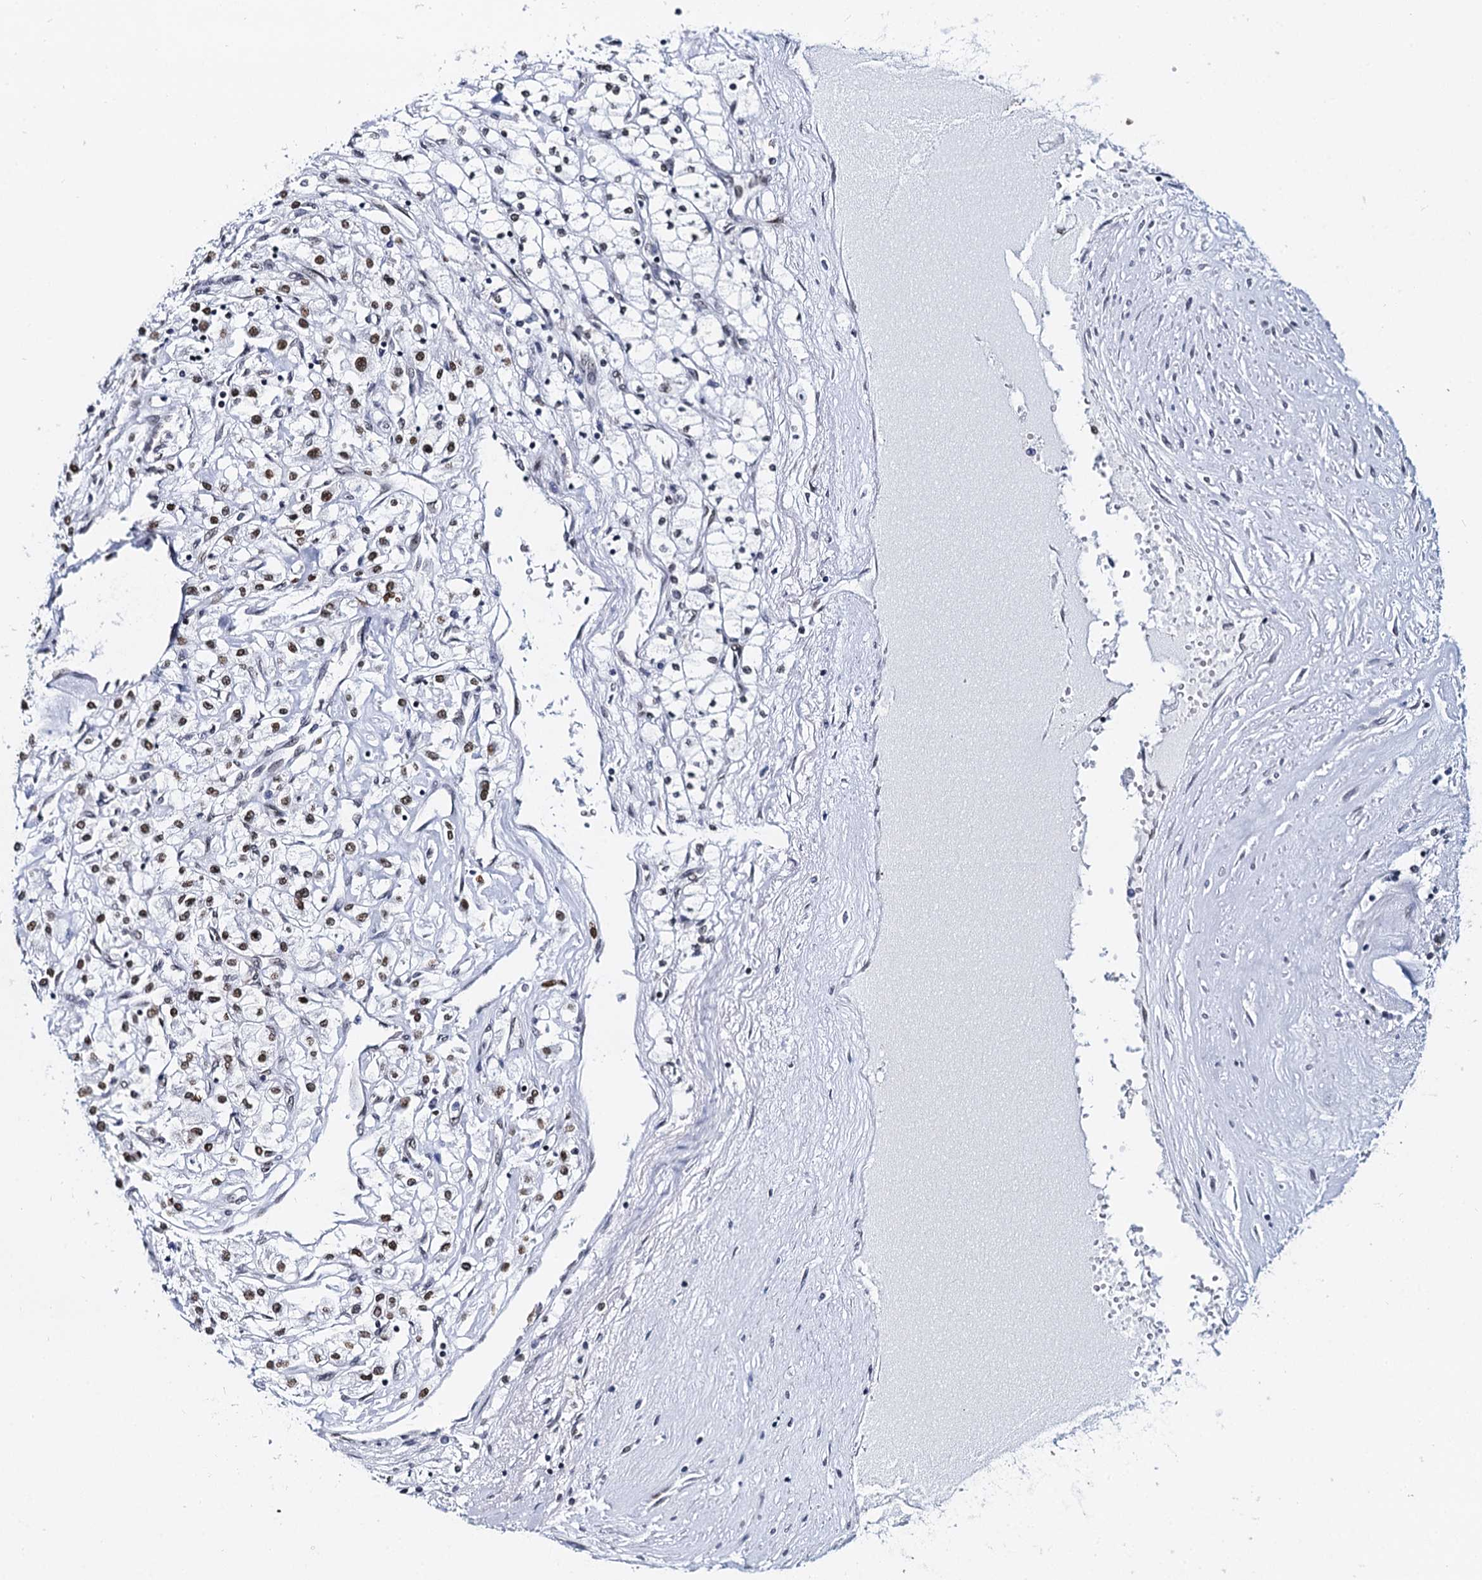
{"staining": {"intensity": "moderate", "quantity": ">75%", "location": "nuclear"}, "tissue": "renal cancer", "cell_type": "Tumor cells", "image_type": "cancer", "snomed": [{"axis": "morphology", "description": "Adenocarcinoma, NOS"}, {"axis": "topography", "description": "Kidney"}], "caption": "This histopathology image reveals IHC staining of human renal cancer (adenocarcinoma), with medium moderate nuclear staining in approximately >75% of tumor cells.", "gene": "CMAS", "patient": {"sex": "male", "age": 80}}